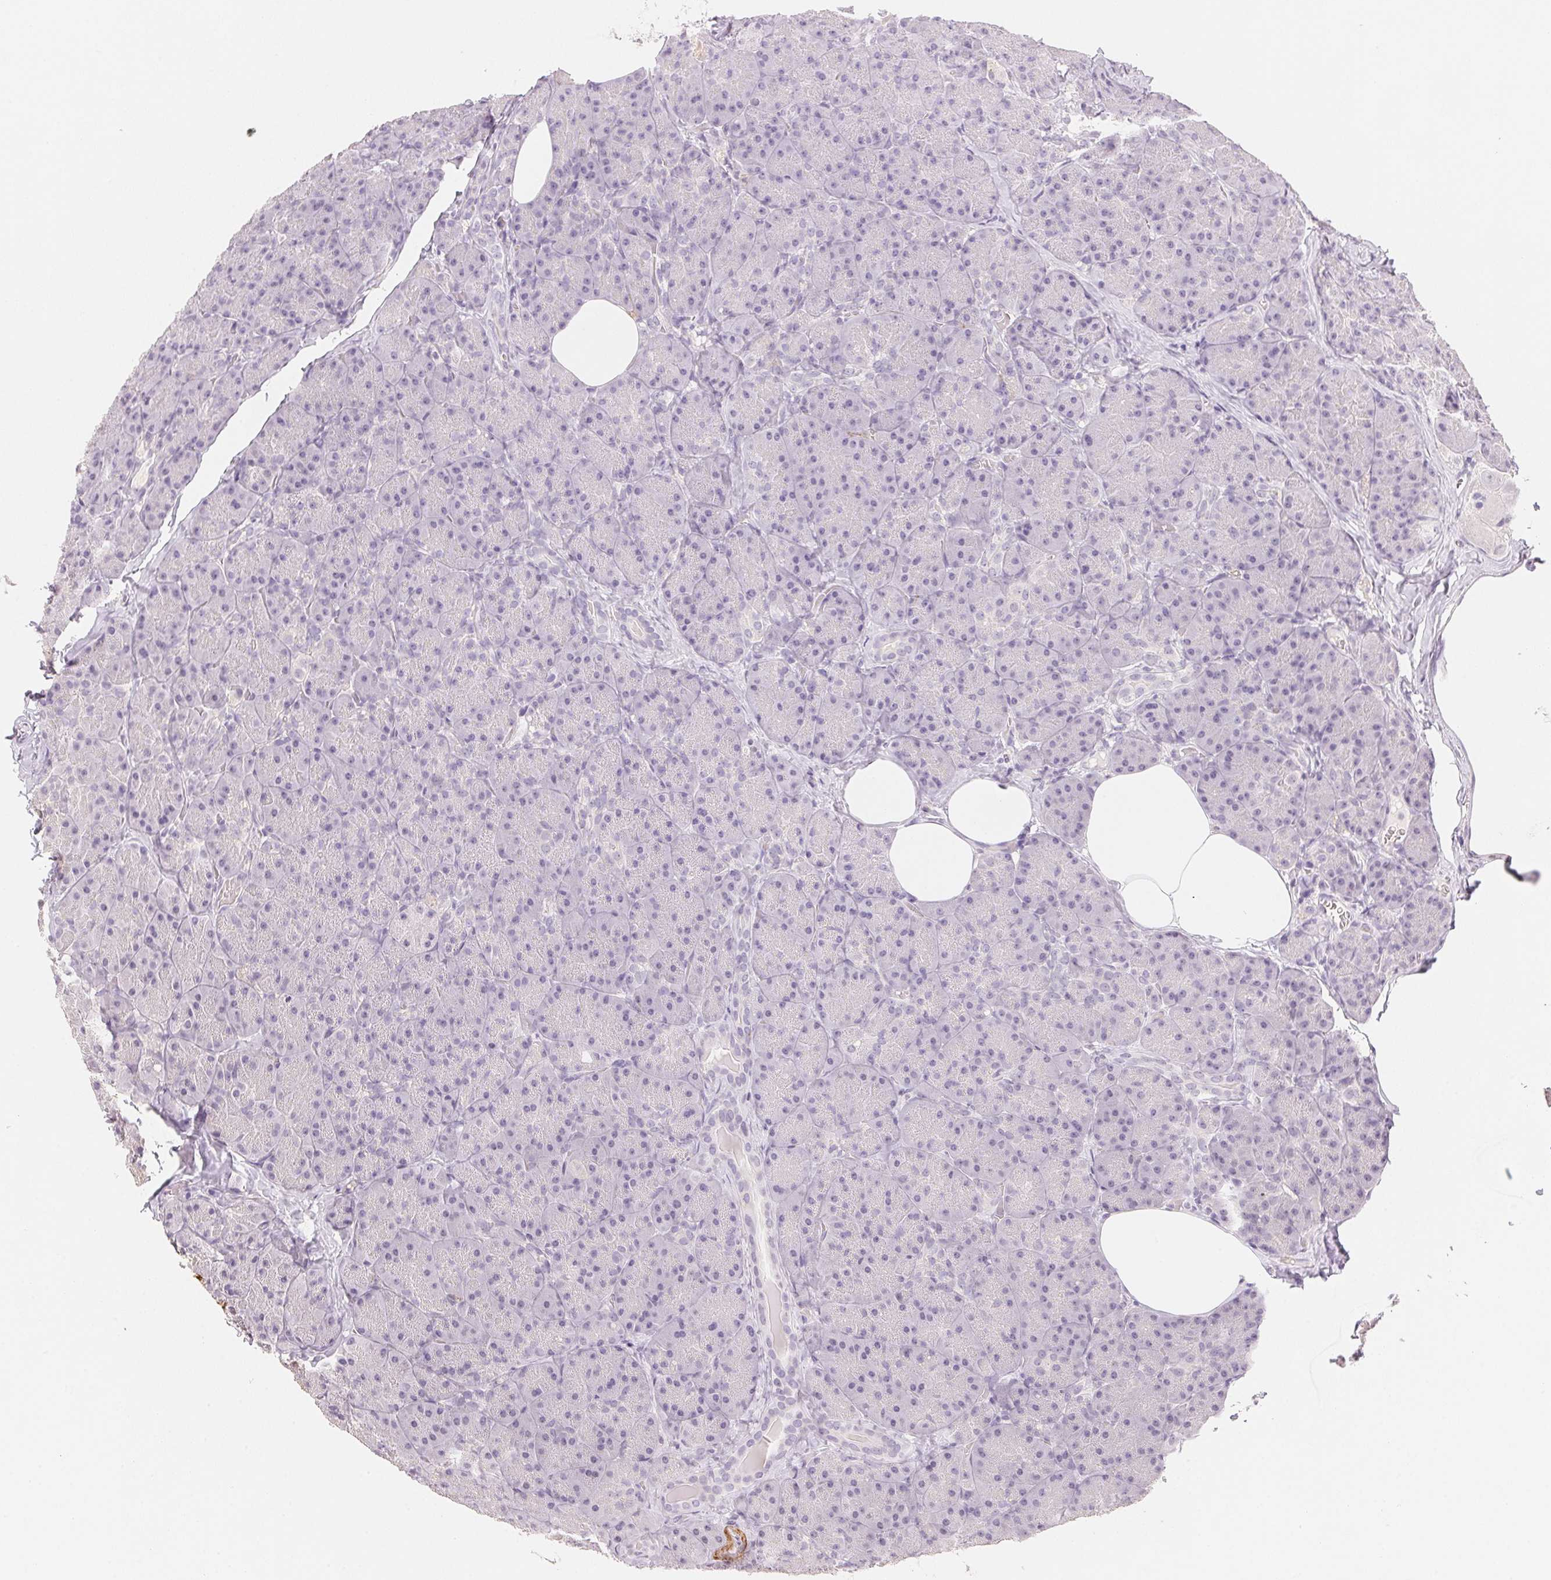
{"staining": {"intensity": "negative", "quantity": "none", "location": "none"}, "tissue": "pancreas", "cell_type": "Exocrine glandular cells", "image_type": "normal", "snomed": [{"axis": "morphology", "description": "Normal tissue, NOS"}, {"axis": "topography", "description": "Pancreas"}], "caption": "DAB immunohistochemical staining of unremarkable human pancreas displays no significant expression in exocrine glandular cells. Brightfield microscopy of immunohistochemistry stained with DAB (brown) and hematoxylin (blue), captured at high magnification.", "gene": "SMTN", "patient": {"sex": "male", "age": 57}}